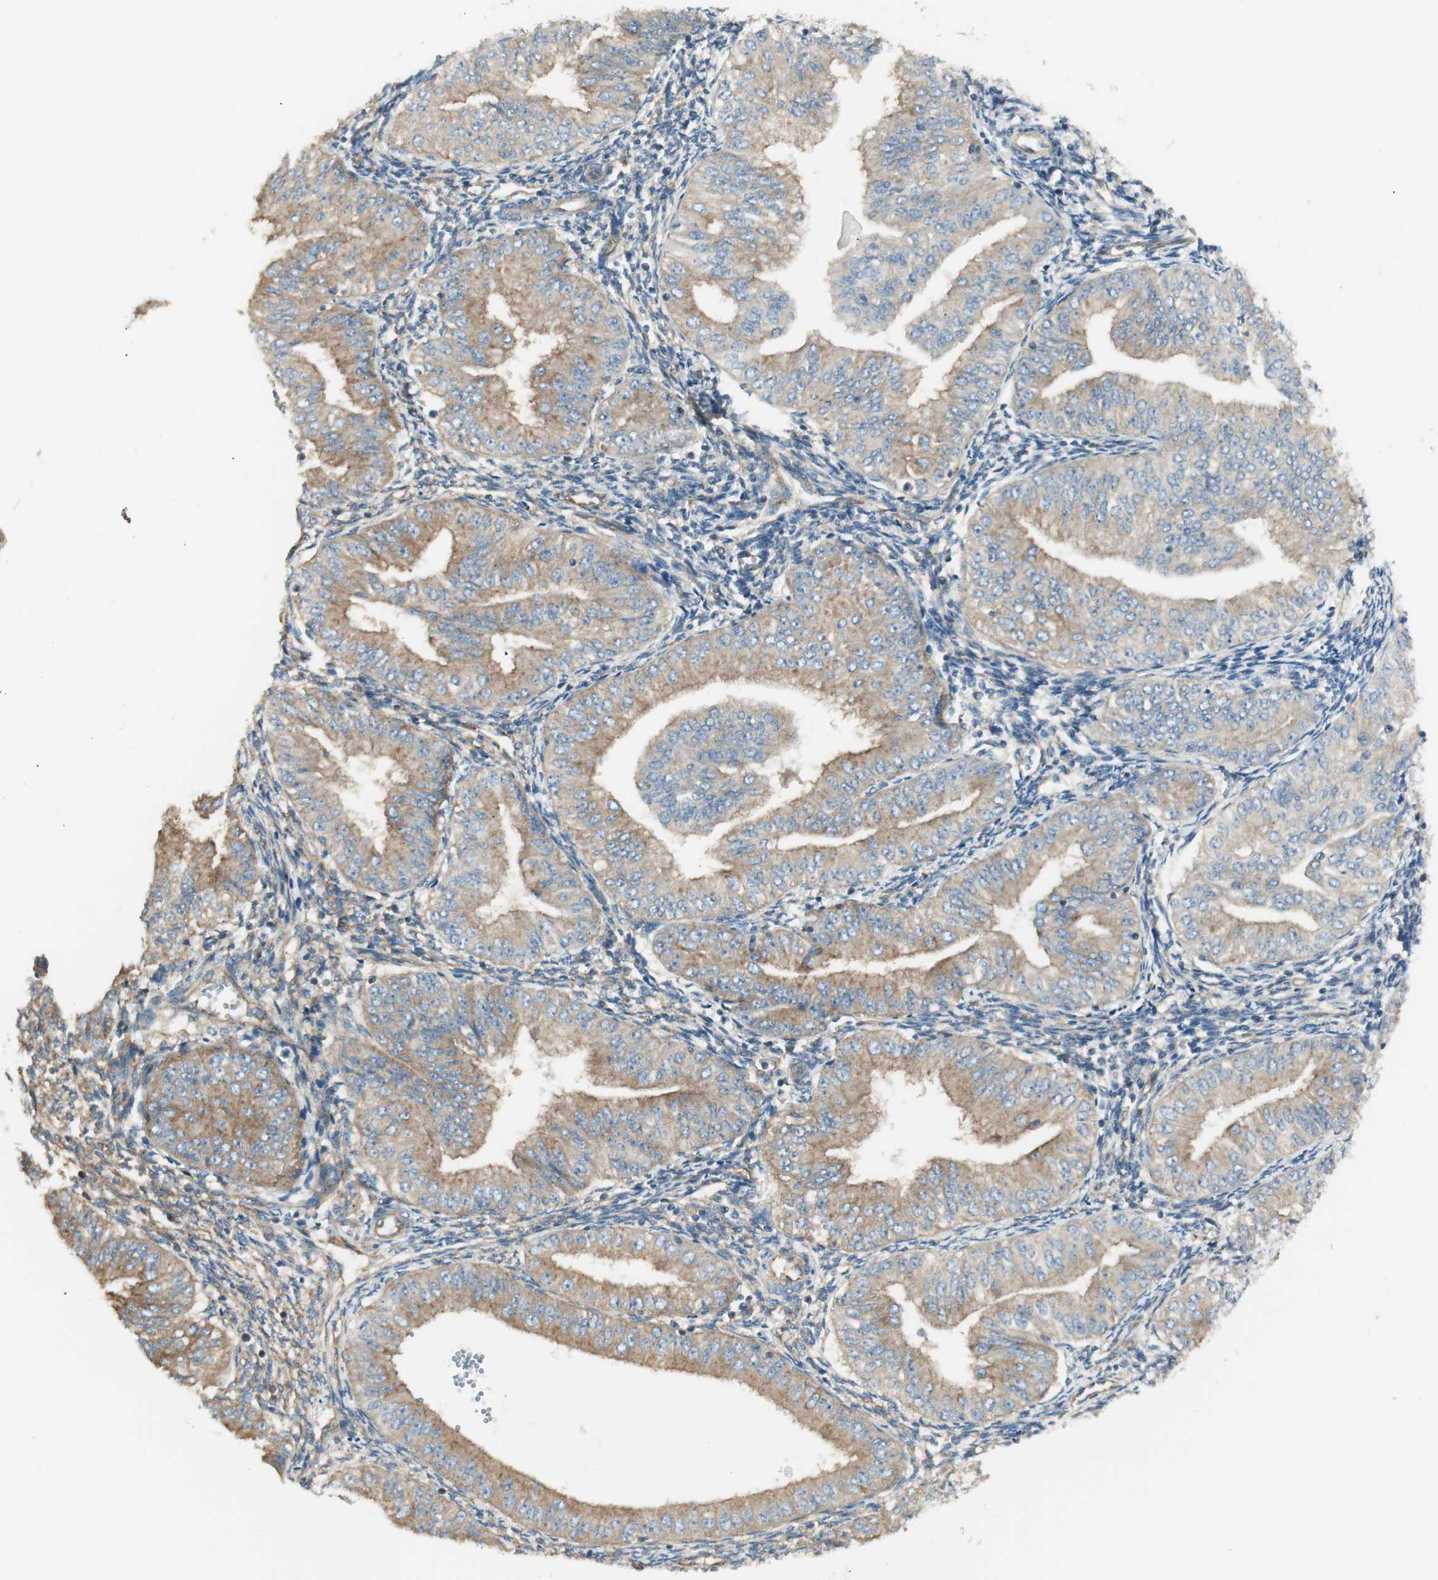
{"staining": {"intensity": "moderate", "quantity": ">75%", "location": "cytoplasmic/membranous"}, "tissue": "endometrial cancer", "cell_type": "Tumor cells", "image_type": "cancer", "snomed": [{"axis": "morphology", "description": "Normal tissue, NOS"}, {"axis": "morphology", "description": "Adenocarcinoma, NOS"}, {"axis": "topography", "description": "Endometrium"}], "caption": "Immunohistochemical staining of adenocarcinoma (endometrial) shows medium levels of moderate cytoplasmic/membranous protein expression in about >75% of tumor cells.", "gene": "AGFG1", "patient": {"sex": "female", "age": 53}}